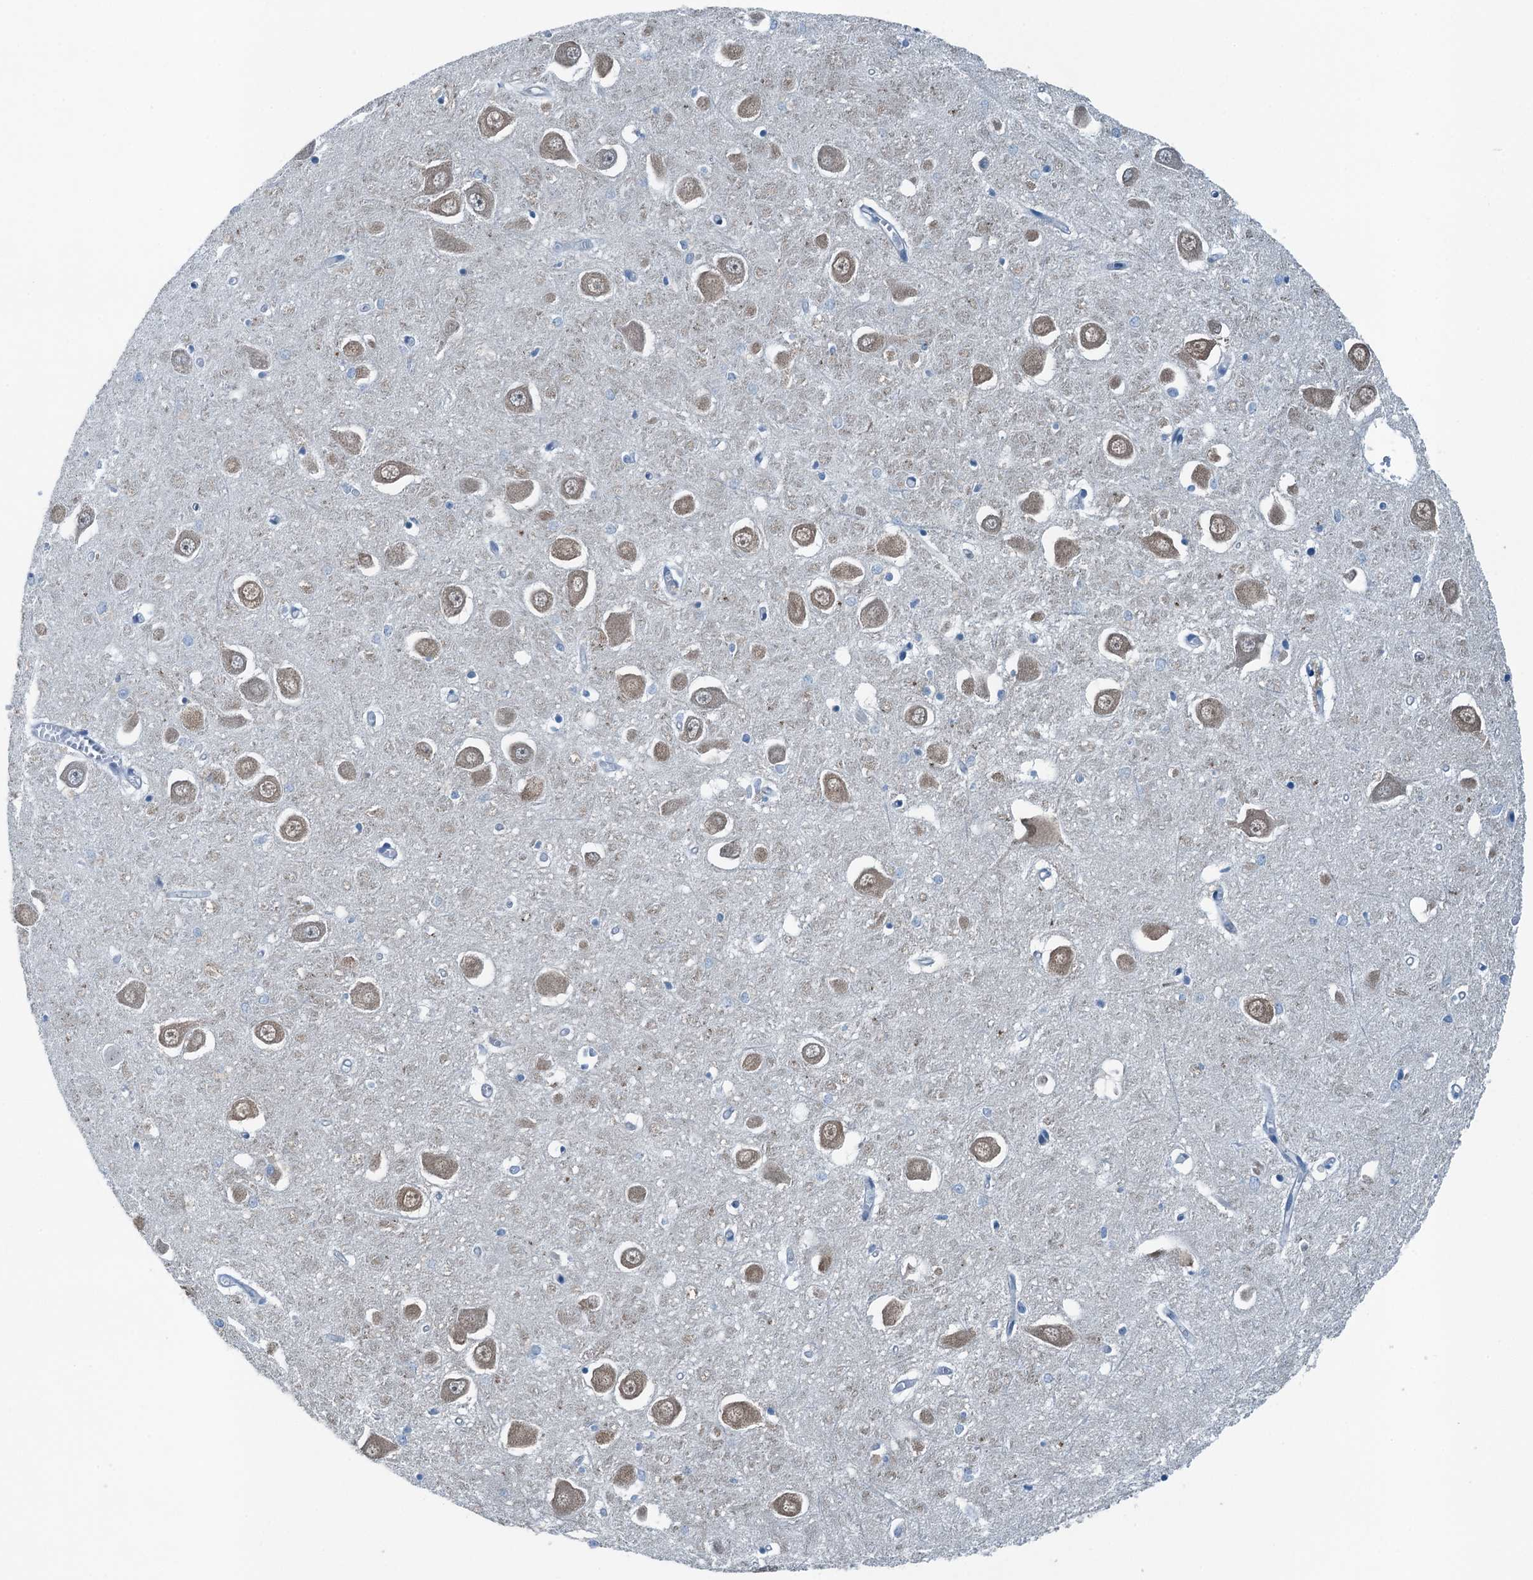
{"staining": {"intensity": "negative", "quantity": "none", "location": "none"}, "tissue": "hippocampus", "cell_type": "Glial cells", "image_type": "normal", "snomed": [{"axis": "morphology", "description": "Normal tissue, NOS"}, {"axis": "topography", "description": "Hippocampus"}], "caption": "This is a micrograph of immunohistochemistry (IHC) staining of normal hippocampus, which shows no staining in glial cells.", "gene": "GFOD2", "patient": {"sex": "male", "age": 70}}